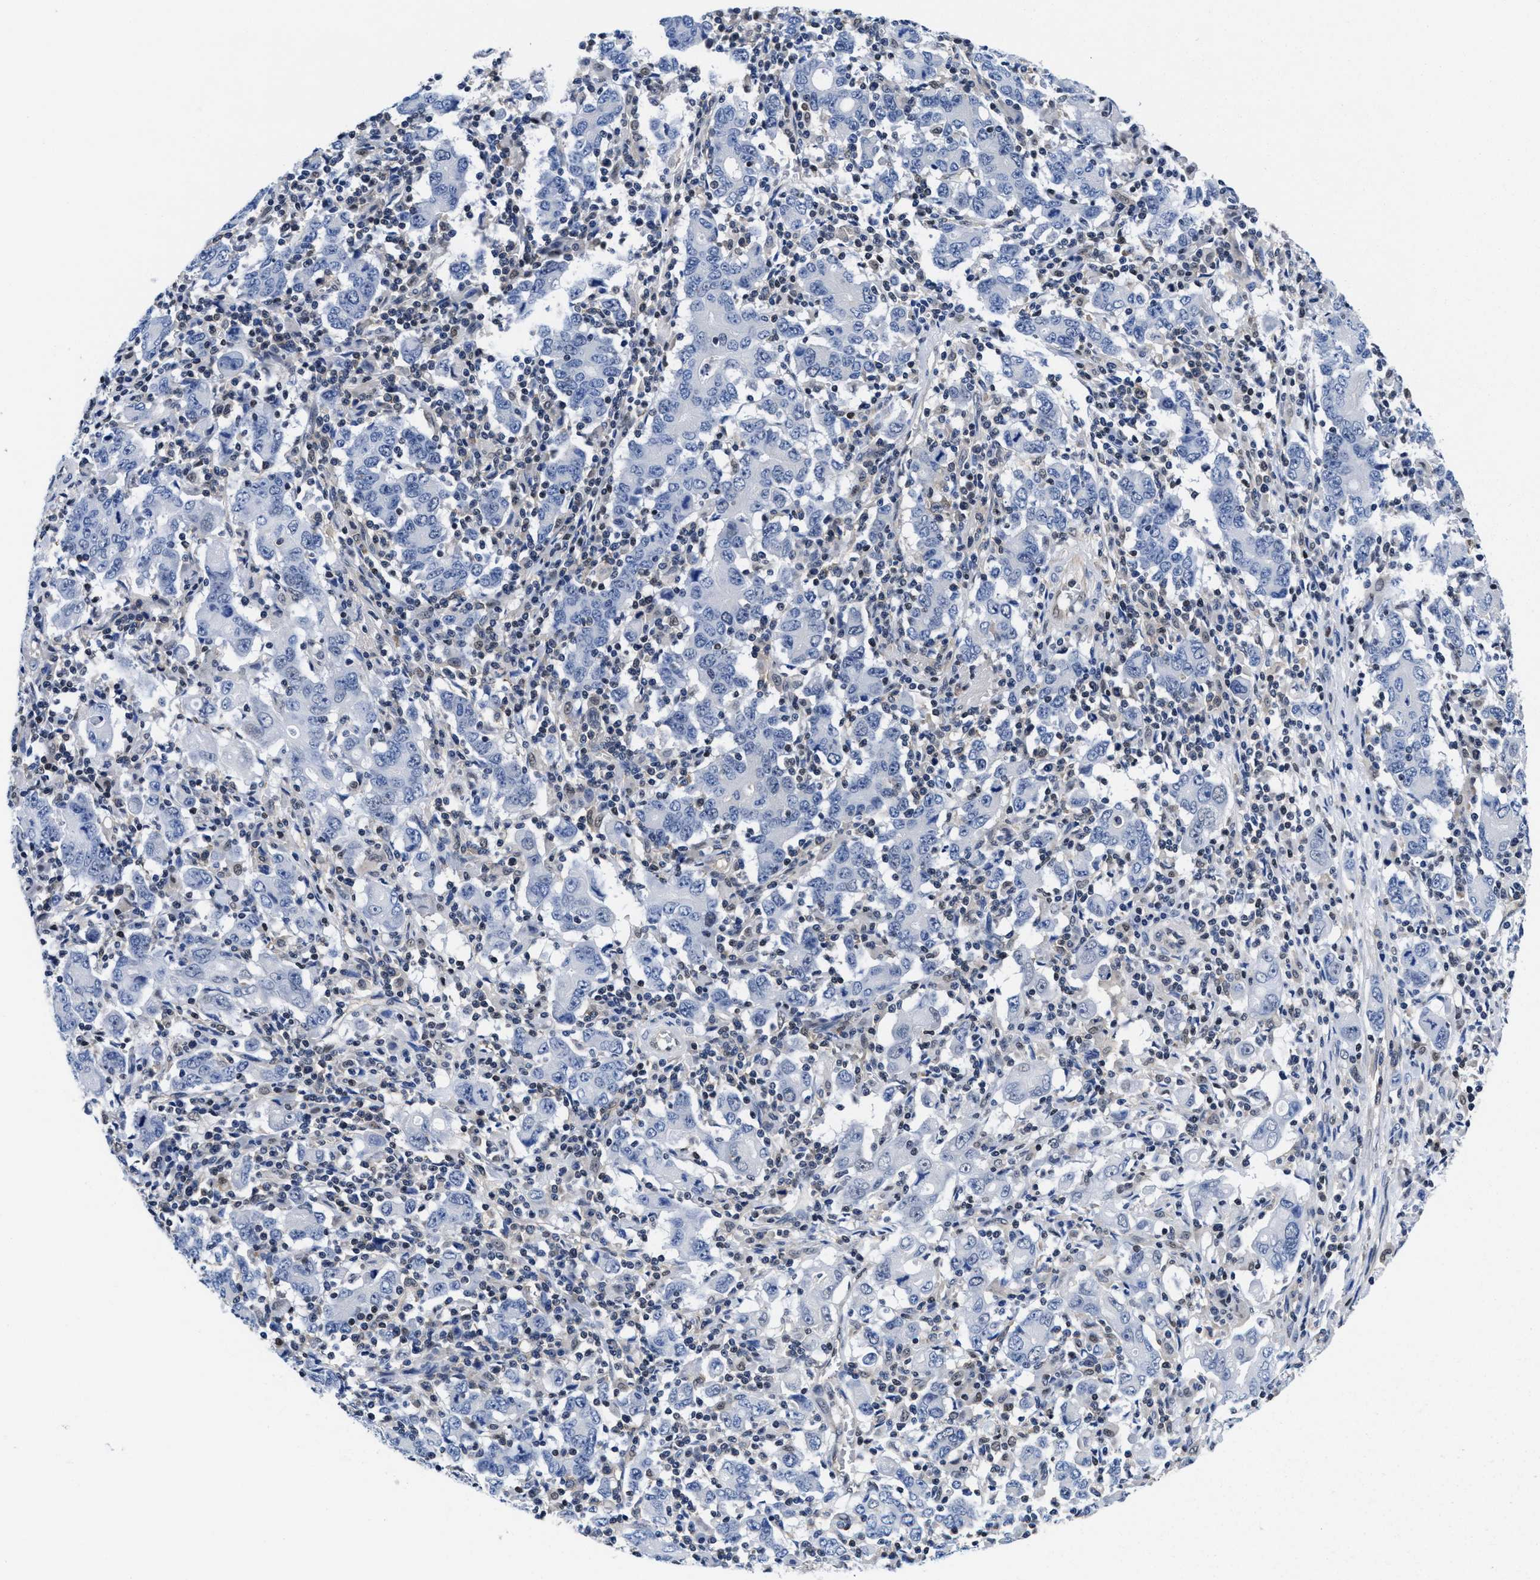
{"staining": {"intensity": "negative", "quantity": "none", "location": "none"}, "tissue": "stomach cancer", "cell_type": "Tumor cells", "image_type": "cancer", "snomed": [{"axis": "morphology", "description": "Adenocarcinoma, NOS"}, {"axis": "topography", "description": "Stomach, upper"}], "caption": "Tumor cells show no significant positivity in stomach cancer.", "gene": "ACLY", "patient": {"sex": "male", "age": 69}}